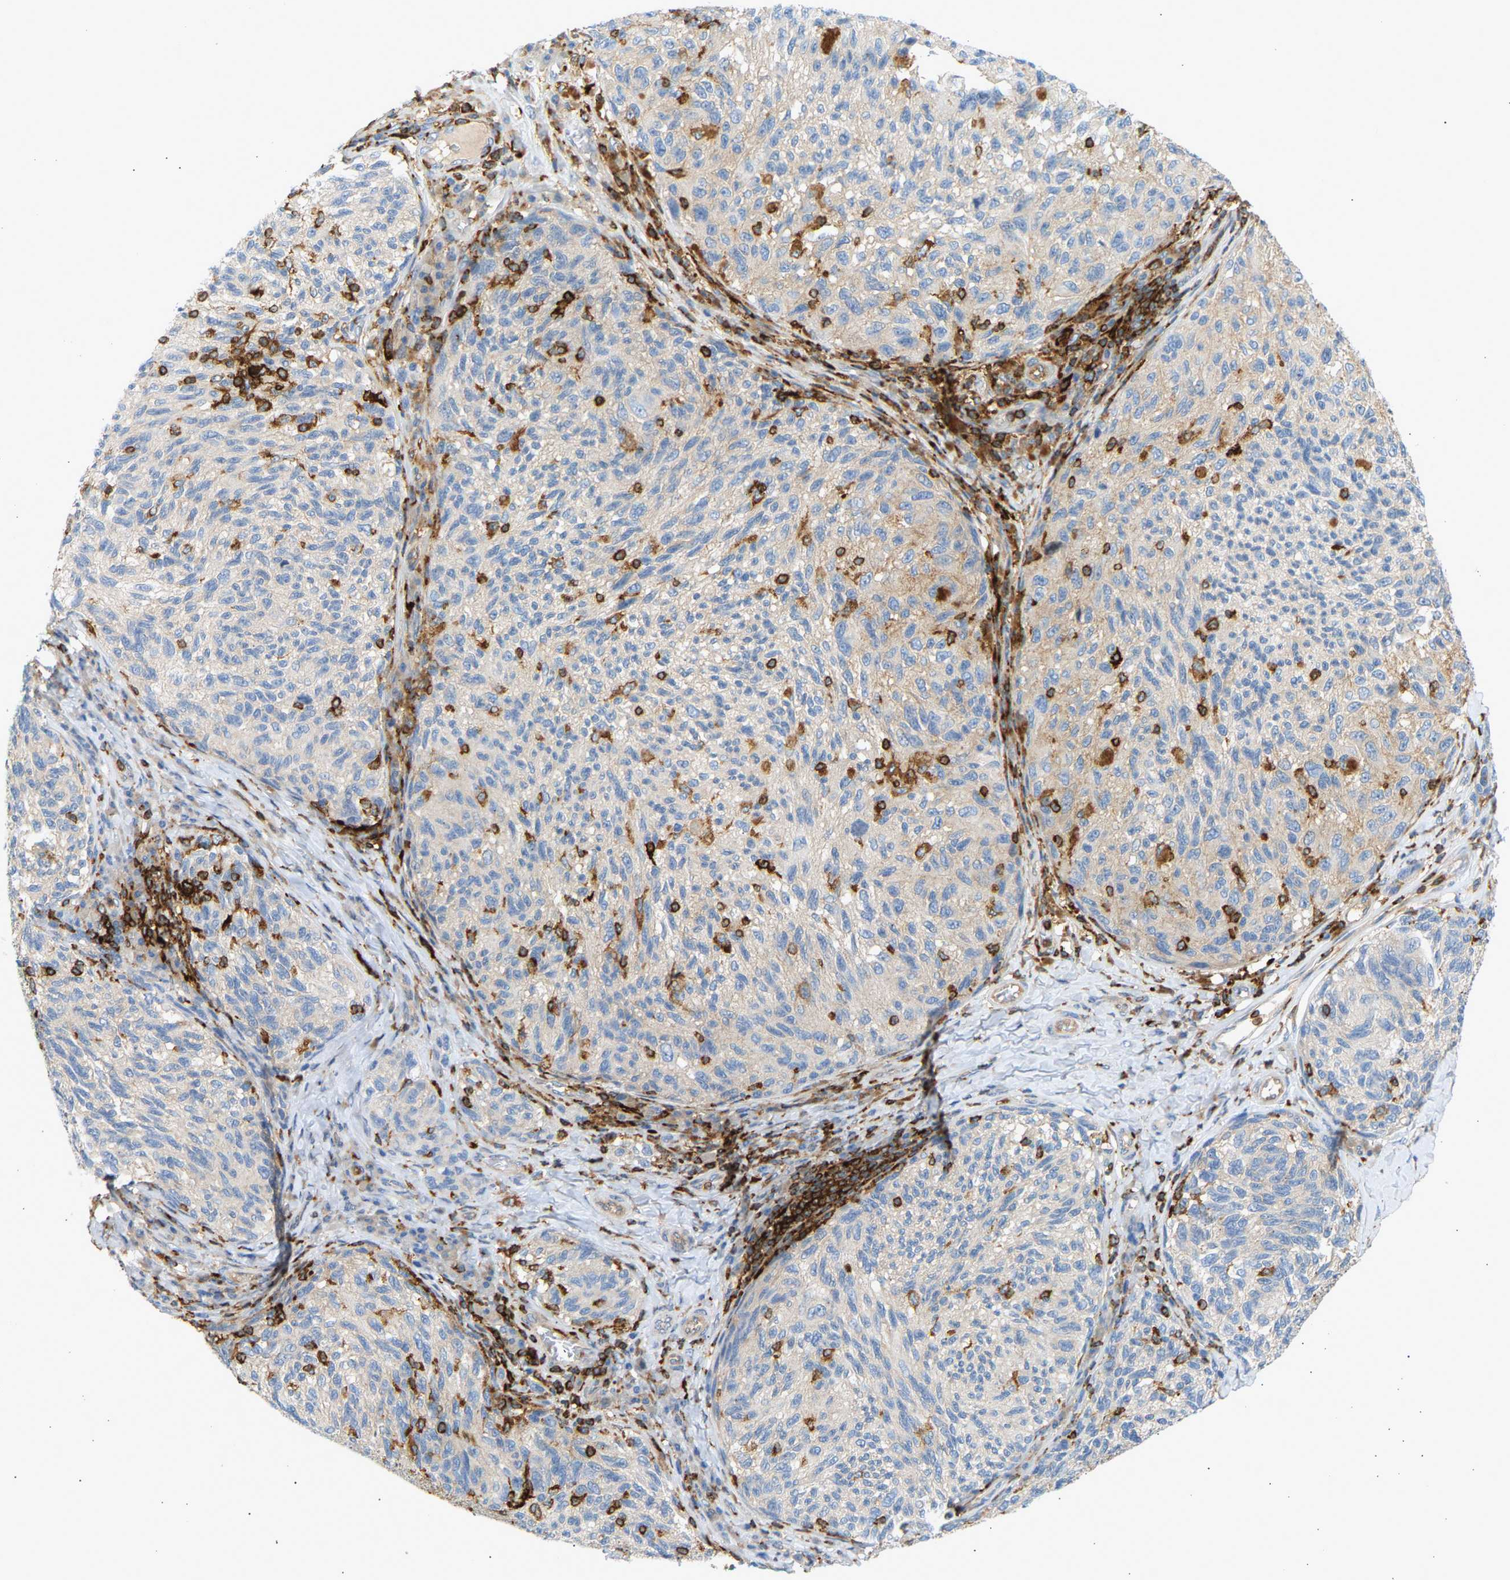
{"staining": {"intensity": "negative", "quantity": "none", "location": "none"}, "tissue": "melanoma", "cell_type": "Tumor cells", "image_type": "cancer", "snomed": [{"axis": "morphology", "description": "Malignant melanoma, NOS"}, {"axis": "topography", "description": "Skin"}], "caption": "There is no significant staining in tumor cells of malignant melanoma.", "gene": "FNBP1", "patient": {"sex": "female", "age": 73}}